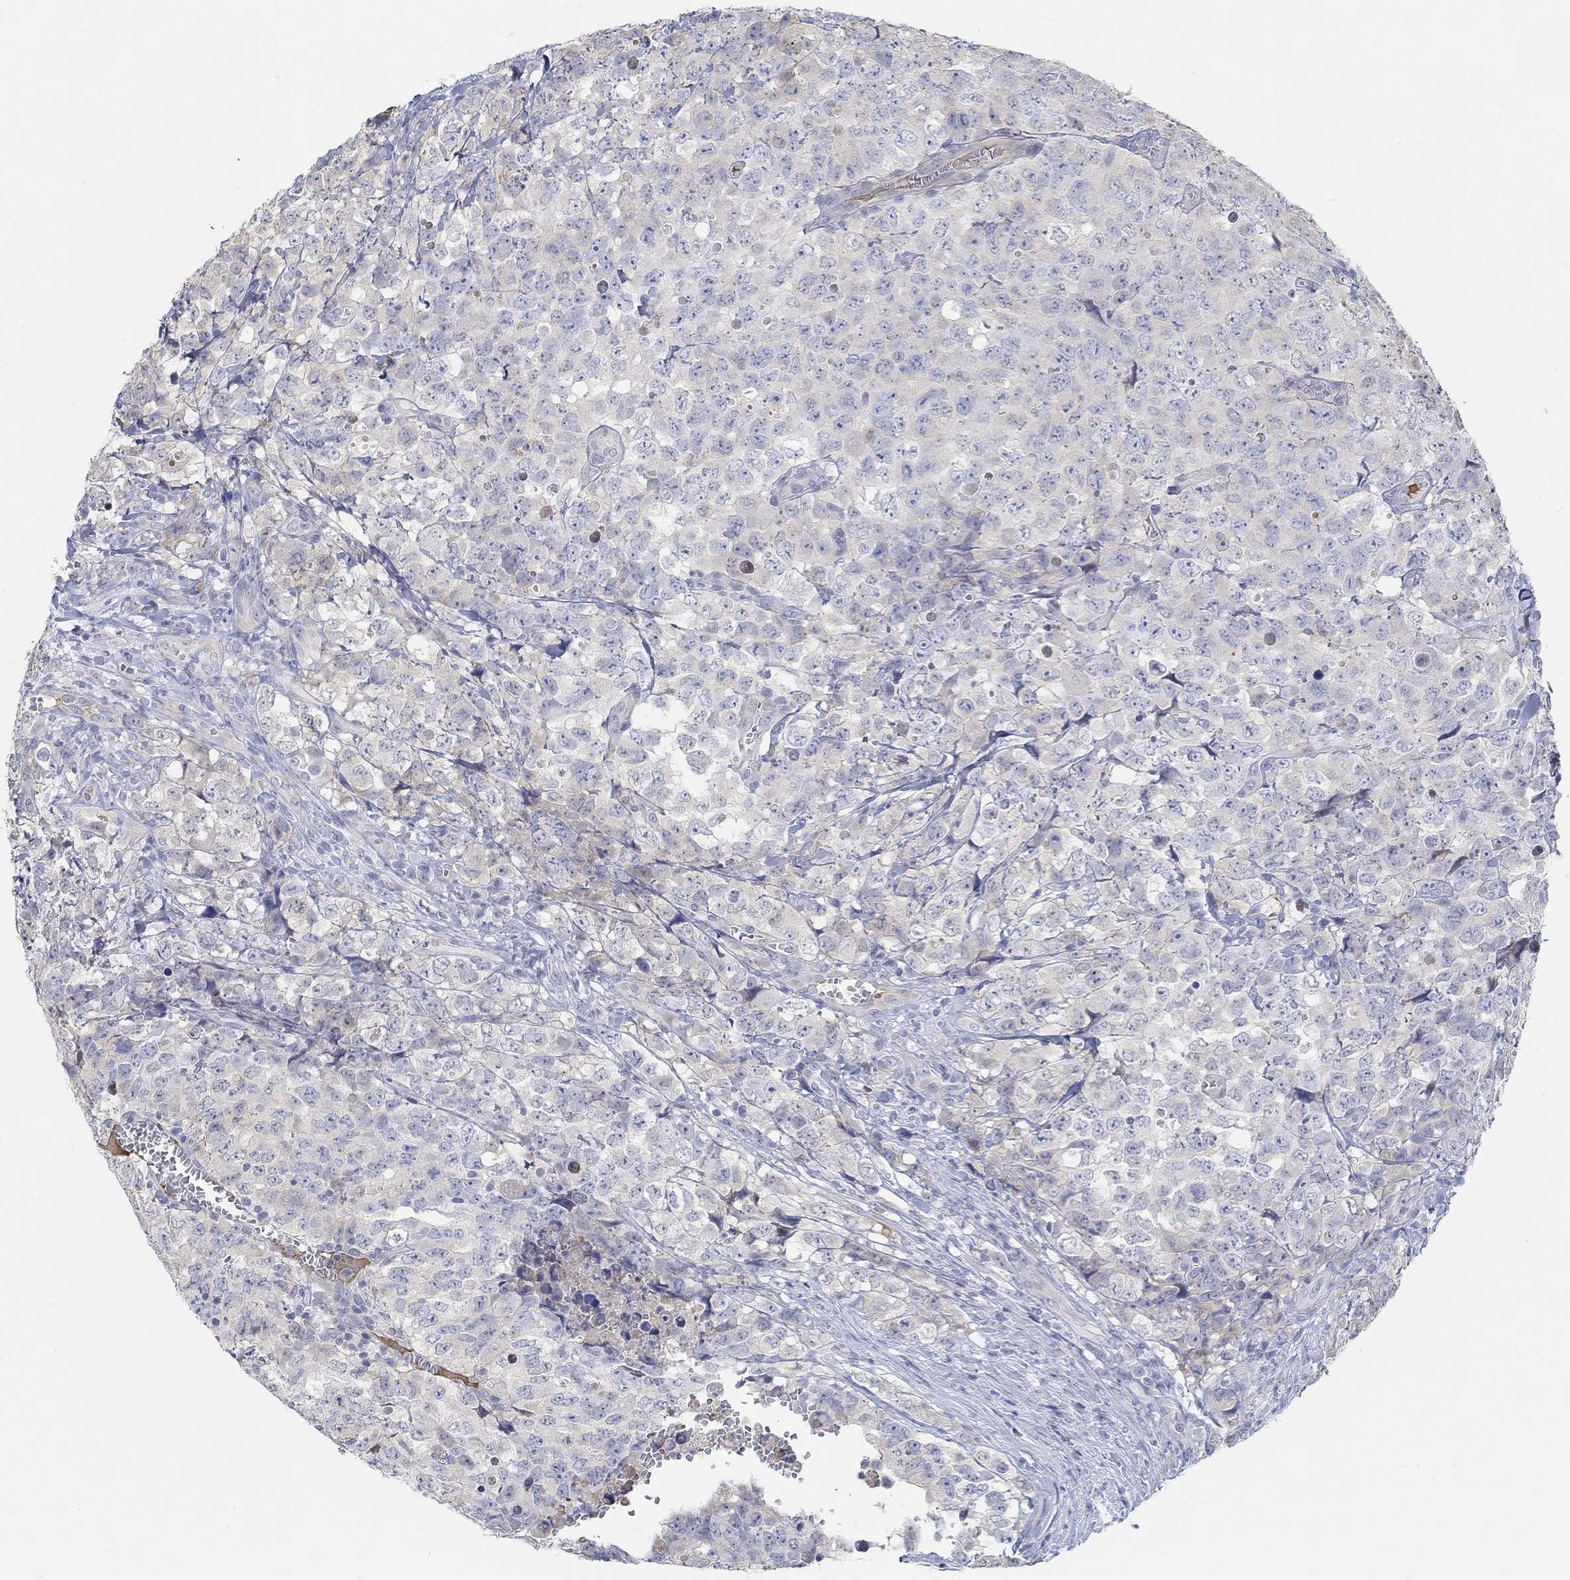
{"staining": {"intensity": "negative", "quantity": "none", "location": "none"}, "tissue": "testis cancer", "cell_type": "Tumor cells", "image_type": "cancer", "snomed": [{"axis": "morphology", "description": "Carcinoma, Embryonal, NOS"}, {"axis": "topography", "description": "Testis"}], "caption": "Tumor cells show no significant expression in embryonal carcinoma (testis).", "gene": "SNTG2", "patient": {"sex": "male", "age": 23}}